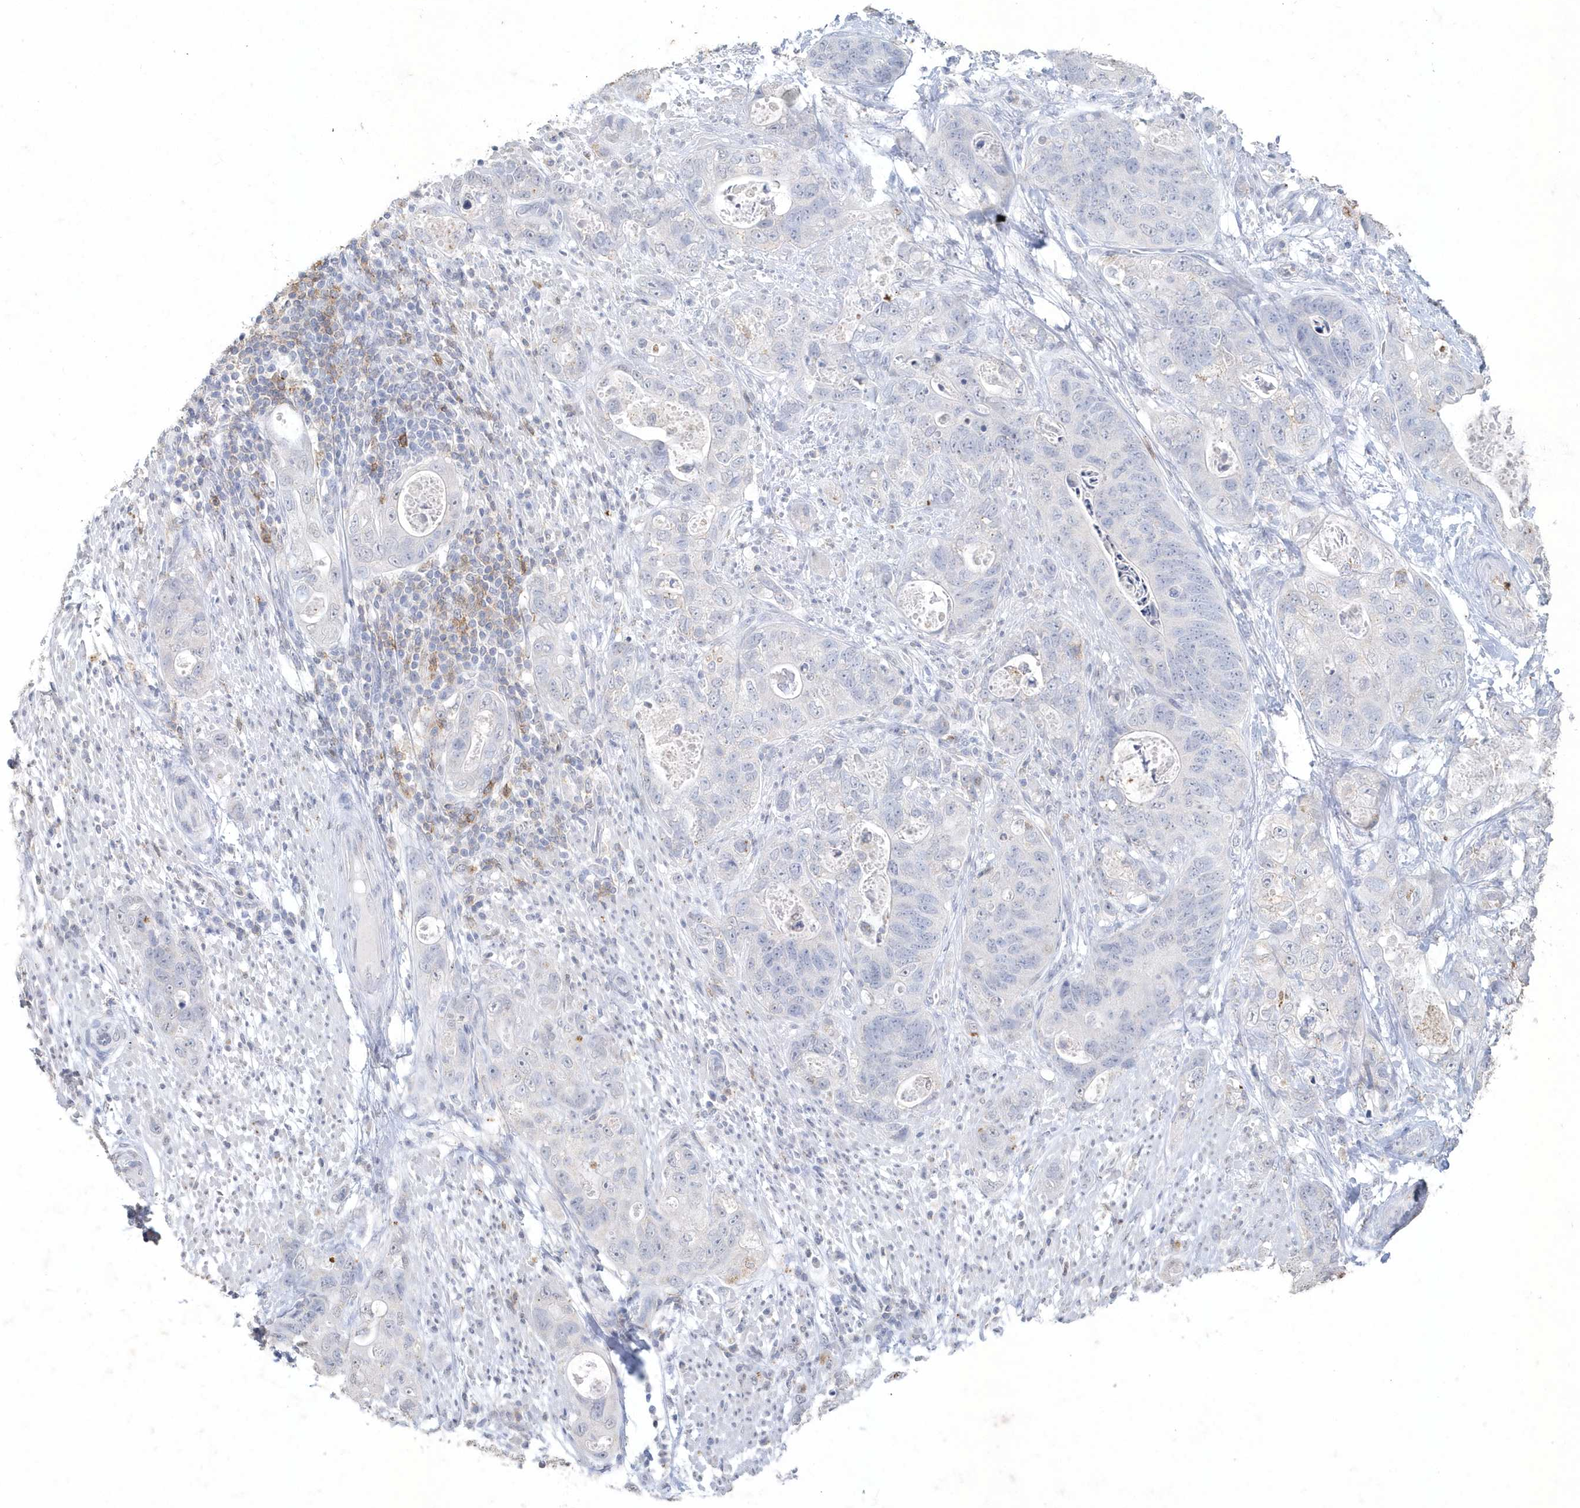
{"staining": {"intensity": "negative", "quantity": "none", "location": "none"}, "tissue": "stomach cancer", "cell_type": "Tumor cells", "image_type": "cancer", "snomed": [{"axis": "morphology", "description": "Adenocarcinoma, NOS"}, {"axis": "topography", "description": "Stomach"}], "caption": "Immunohistochemistry image of human stomach cancer stained for a protein (brown), which exhibits no expression in tumor cells.", "gene": "PDCD1", "patient": {"sex": "female", "age": 89}}